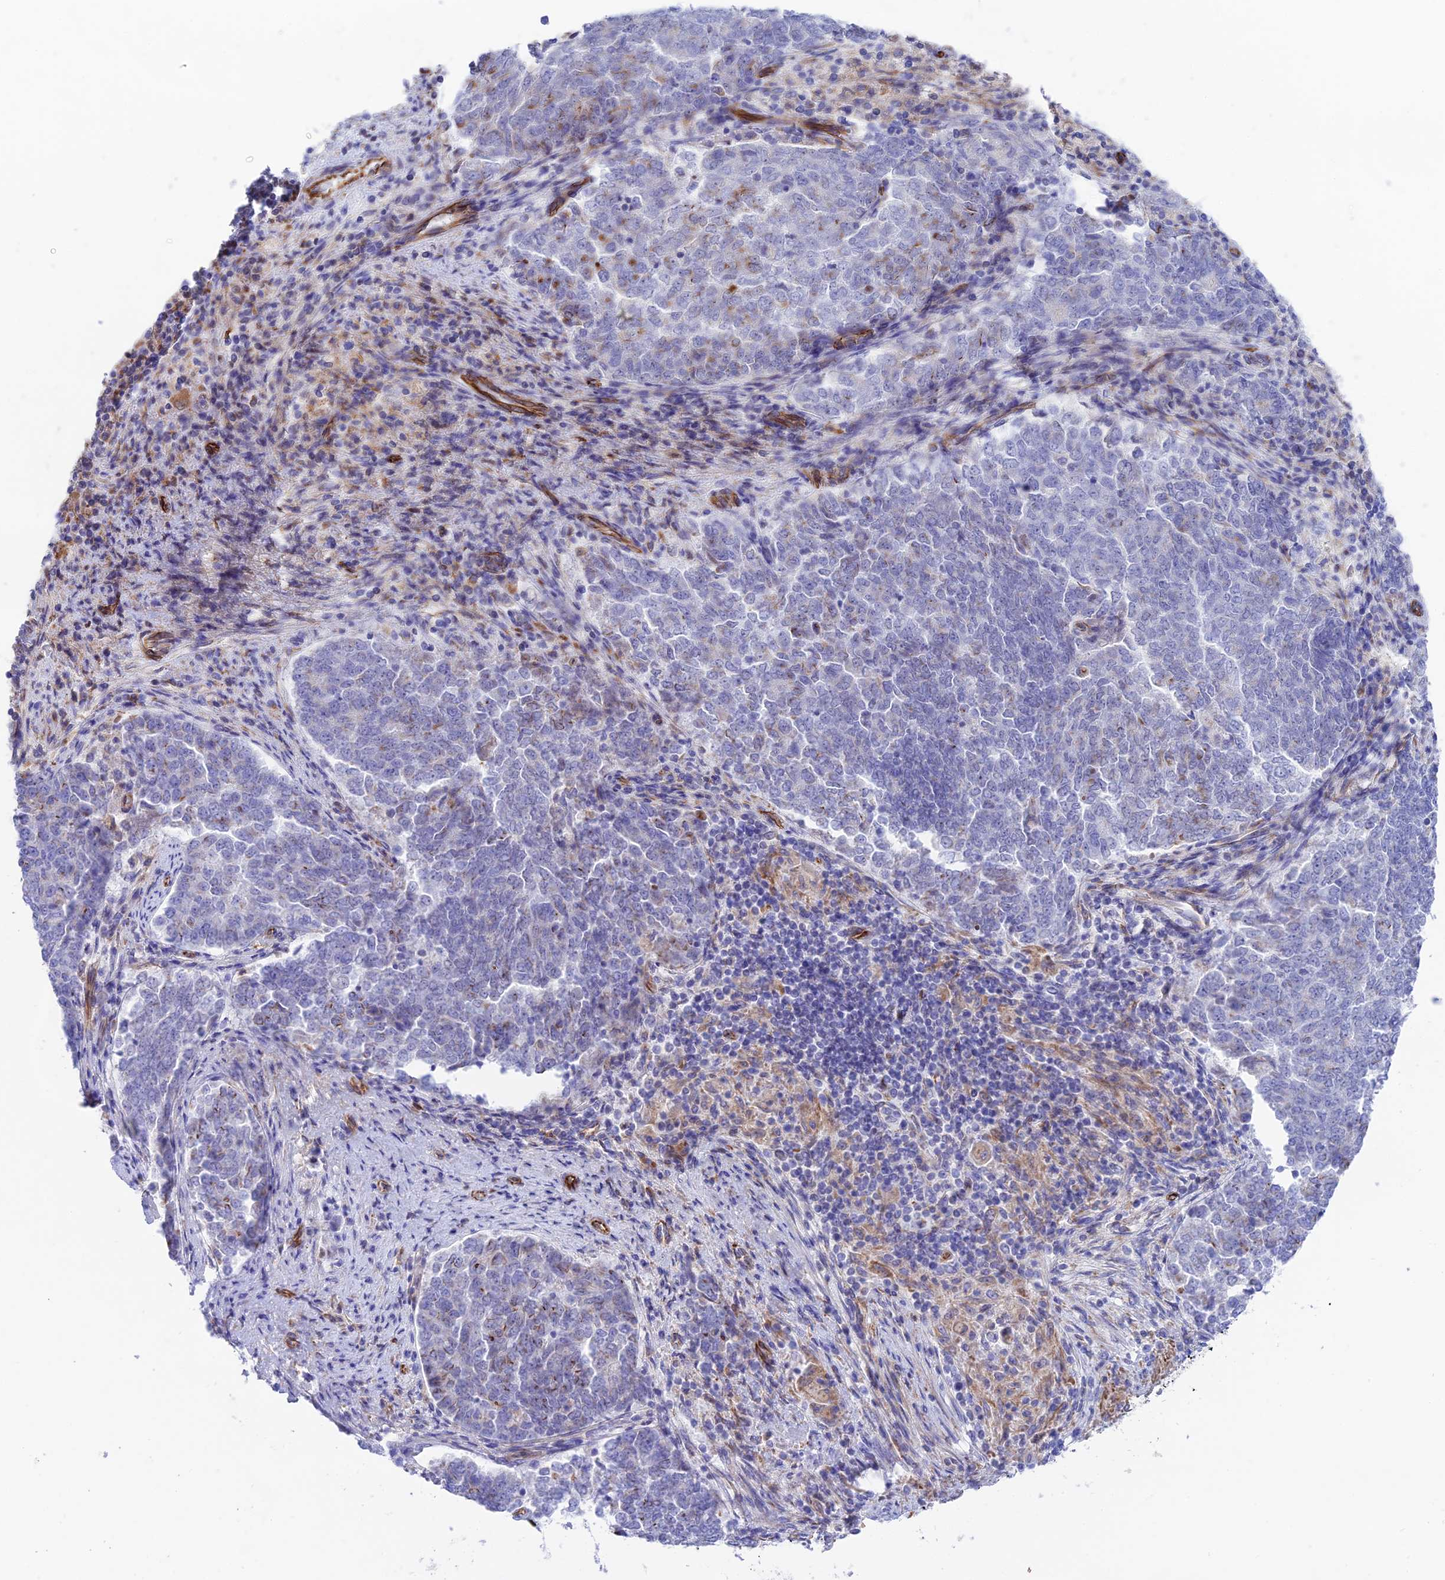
{"staining": {"intensity": "weak", "quantity": "<25%", "location": "cytoplasmic/membranous"}, "tissue": "endometrial cancer", "cell_type": "Tumor cells", "image_type": "cancer", "snomed": [{"axis": "morphology", "description": "Adenocarcinoma, NOS"}, {"axis": "topography", "description": "Endometrium"}], "caption": "Immunohistochemical staining of endometrial cancer demonstrates no significant expression in tumor cells. Nuclei are stained in blue.", "gene": "ZNF652", "patient": {"sex": "female", "age": 80}}